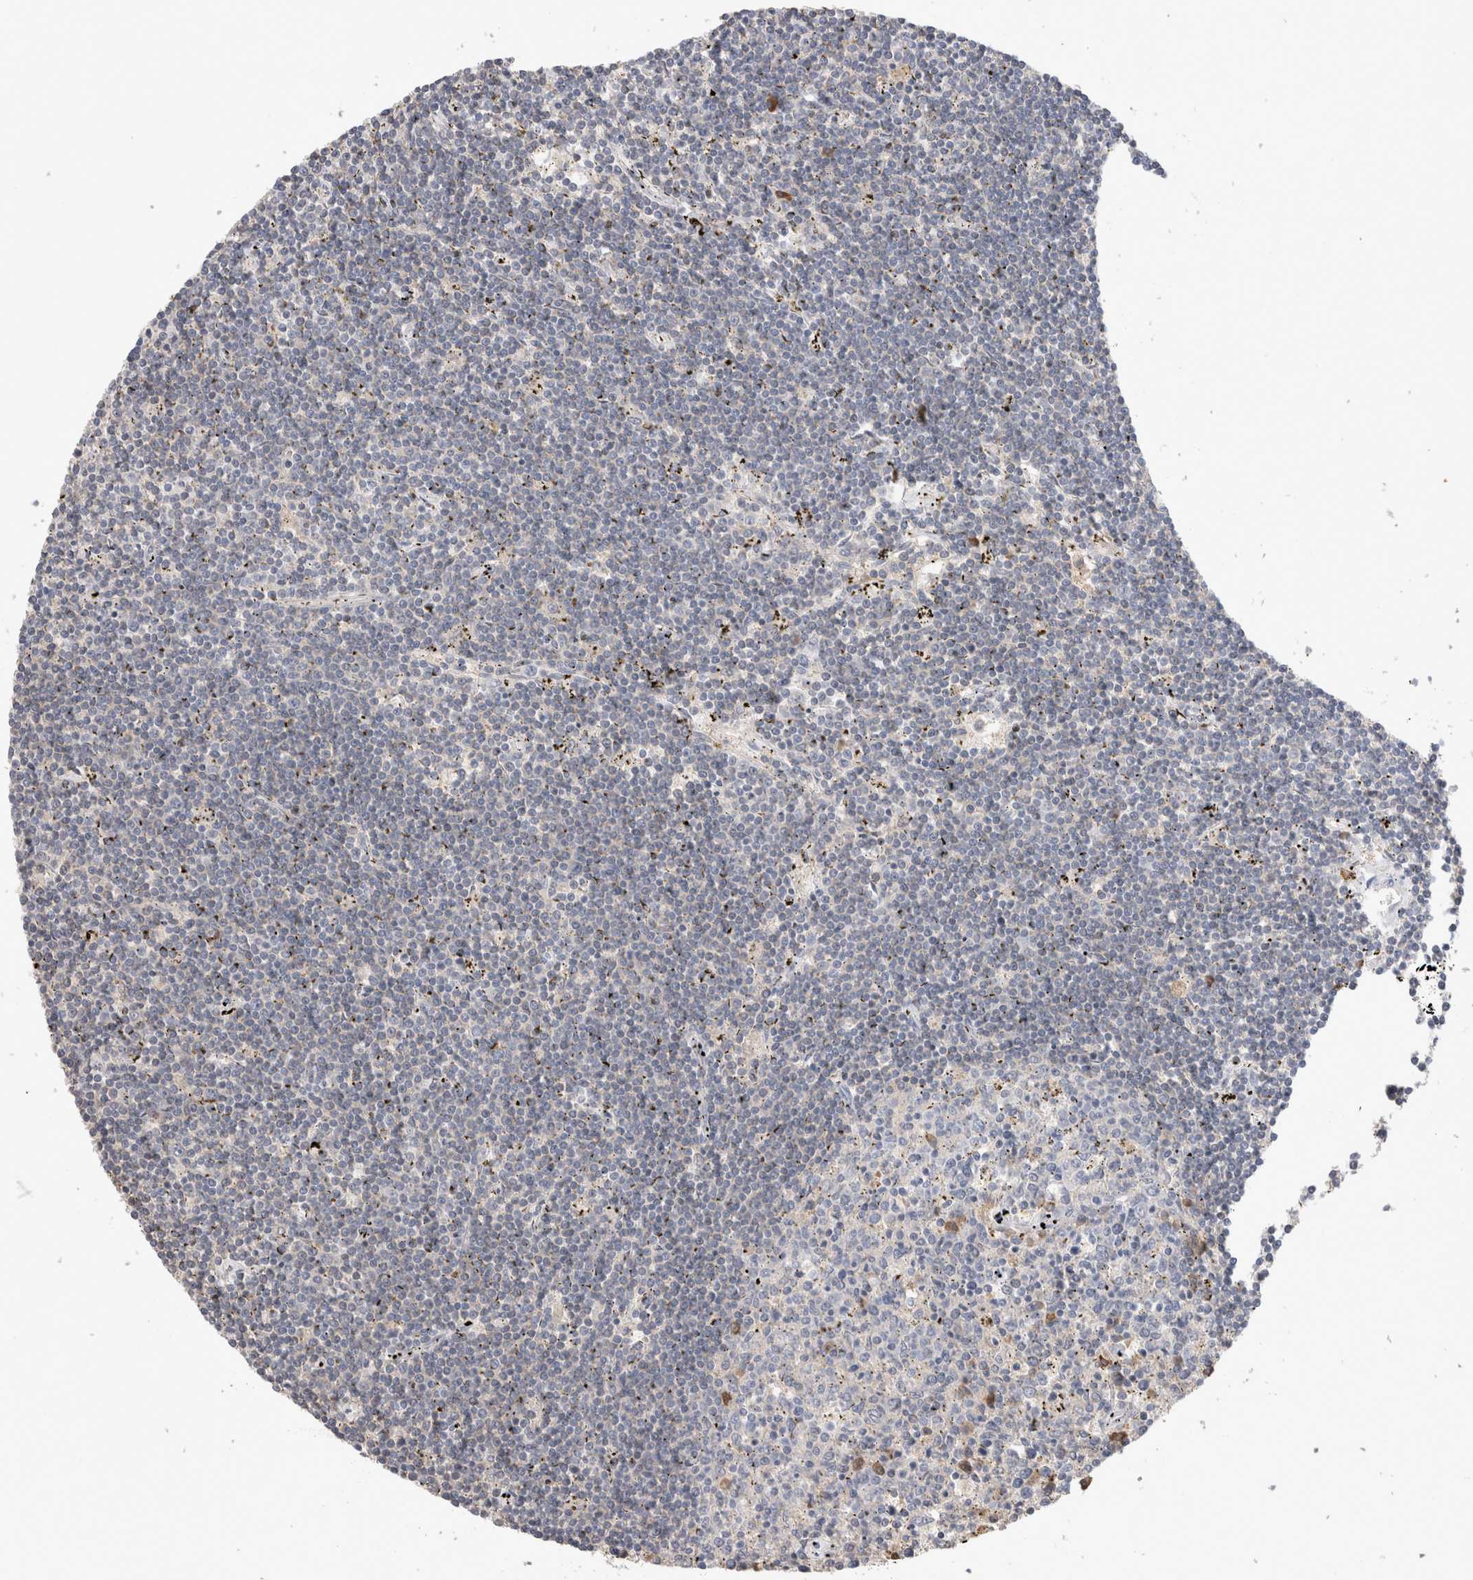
{"staining": {"intensity": "negative", "quantity": "none", "location": "none"}, "tissue": "lymphoma", "cell_type": "Tumor cells", "image_type": "cancer", "snomed": [{"axis": "morphology", "description": "Malignant lymphoma, non-Hodgkin's type, Low grade"}, {"axis": "topography", "description": "Spleen"}], "caption": "The IHC micrograph has no significant expression in tumor cells of lymphoma tissue. (Stains: DAB immunohistochemistry (IHC) with hematoxylin counter stain, Microscopy: brightfield microscopy at high magnification).", "gene": "PPP3CC", "patient": {"sex": "male", "age": 76}}